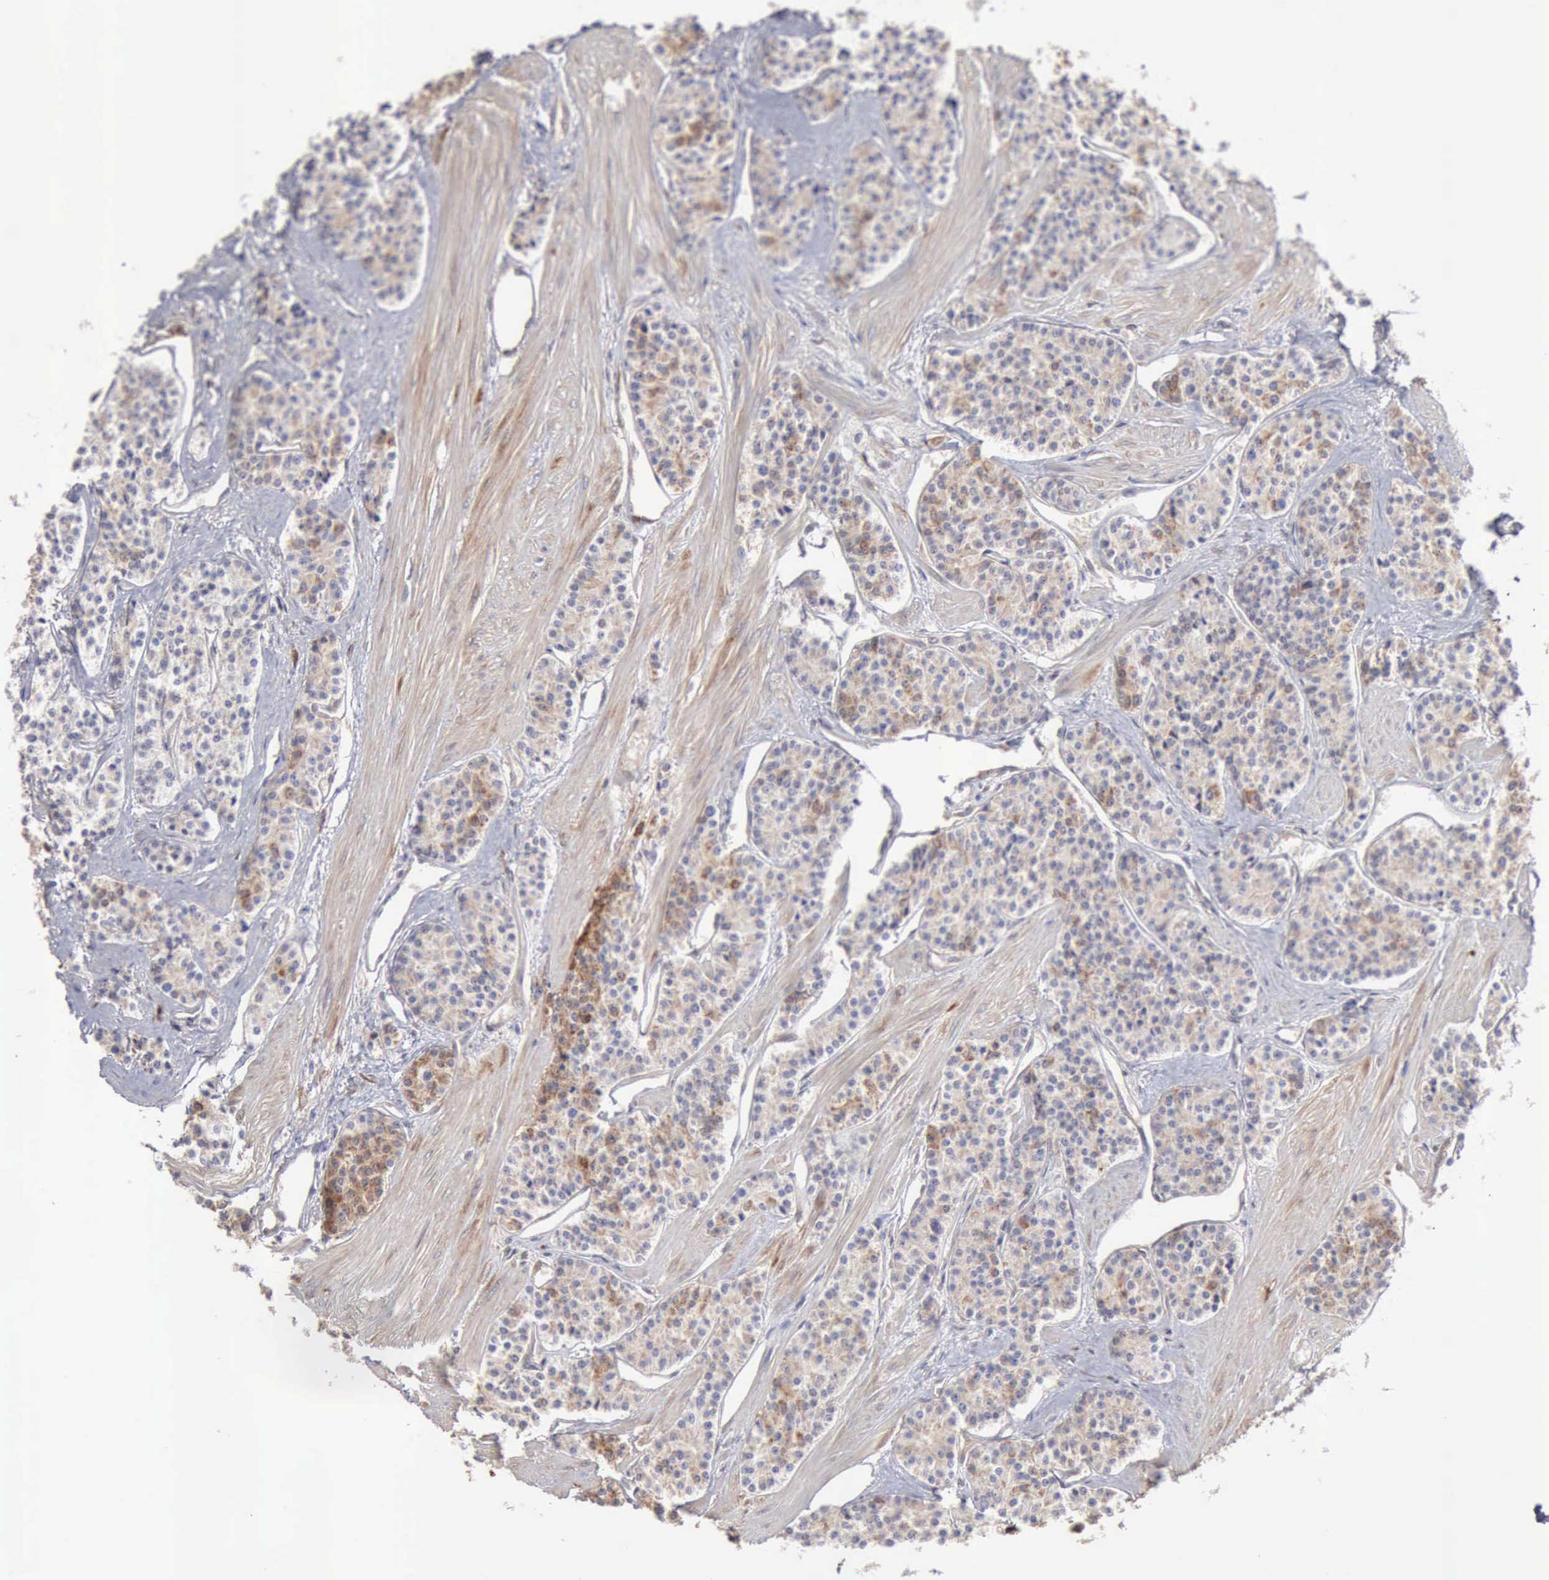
{"staining": {"intensity": "weak", "quantity": ">75%", "location": "cytoplasmic/membranous"}, "tissue": "carcinoid", "cell_type": "Tumor cells", "image_type": "cancer", "snomed": [{"axis": "morphology", "description": "Carcinoid, malignant, NOS"}, {"axis": "topography", "description": "Stomach"}], "caption": "Malignant carcinoid stained with a brown dye shows weak cytoplasmic/membranous positive positivity in about >75% of tumor cells.", "gene": "APOL2", "patient": {"sex": "female", "age": 76}}